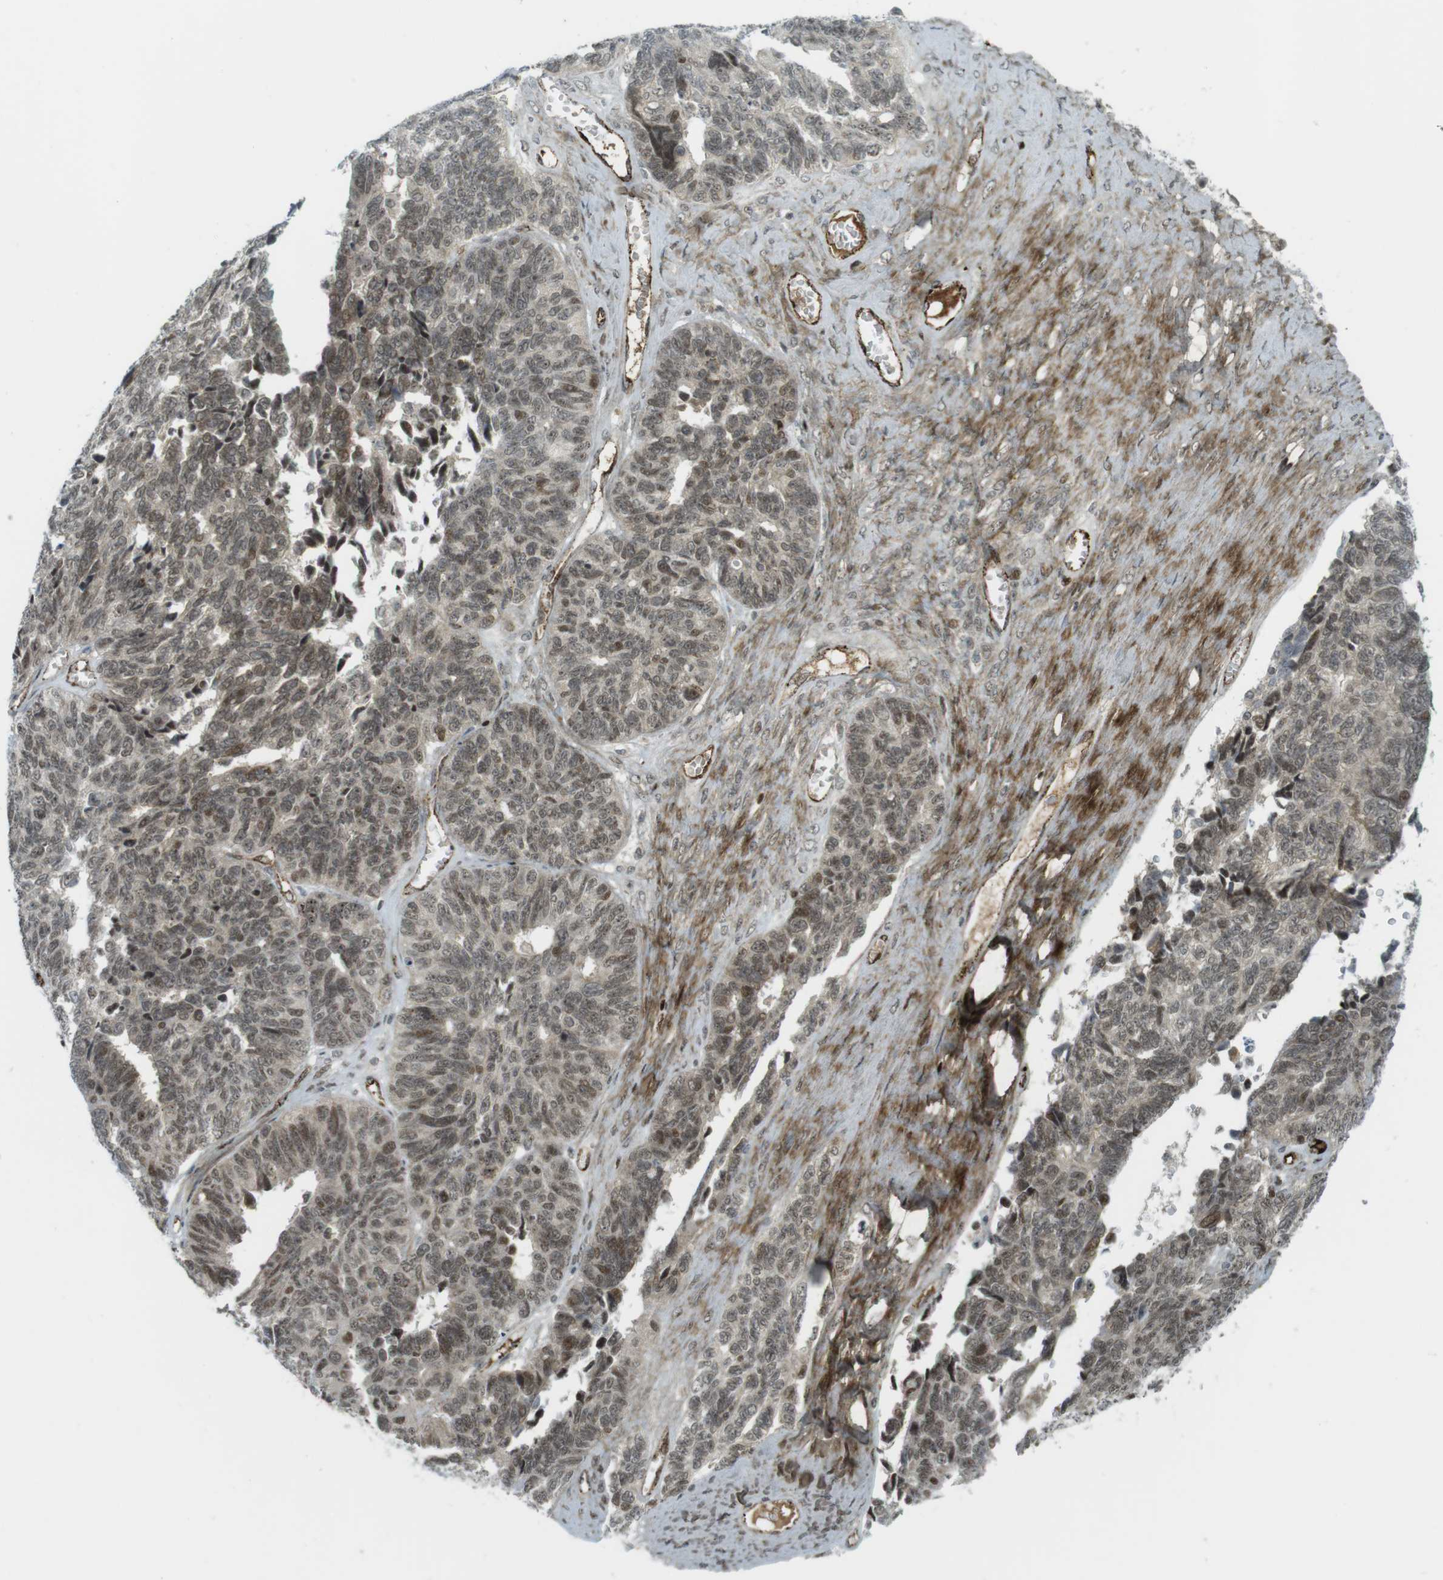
{"staining": {"intensity": "moderate", "quantity": ">75%", "location": "nuclear"}, "tissue": "ovarian cancer", "cell_type": "Tumor cells", "image_type": "cancer", "snomed": [{"axis": "morphology", "description": "Cystadenocarcinoma, serous, NOS"}, {"axis": "topography", "description": "Ovary"}], "caption": "A medium amount of moderate nuclear staining is identified in about >75% of tumor cells in serous cystadenocarcinoma (ovarian) tissue.", "gene": "PPP1R13B", "patient": {"sex": "female", "age": 79}}